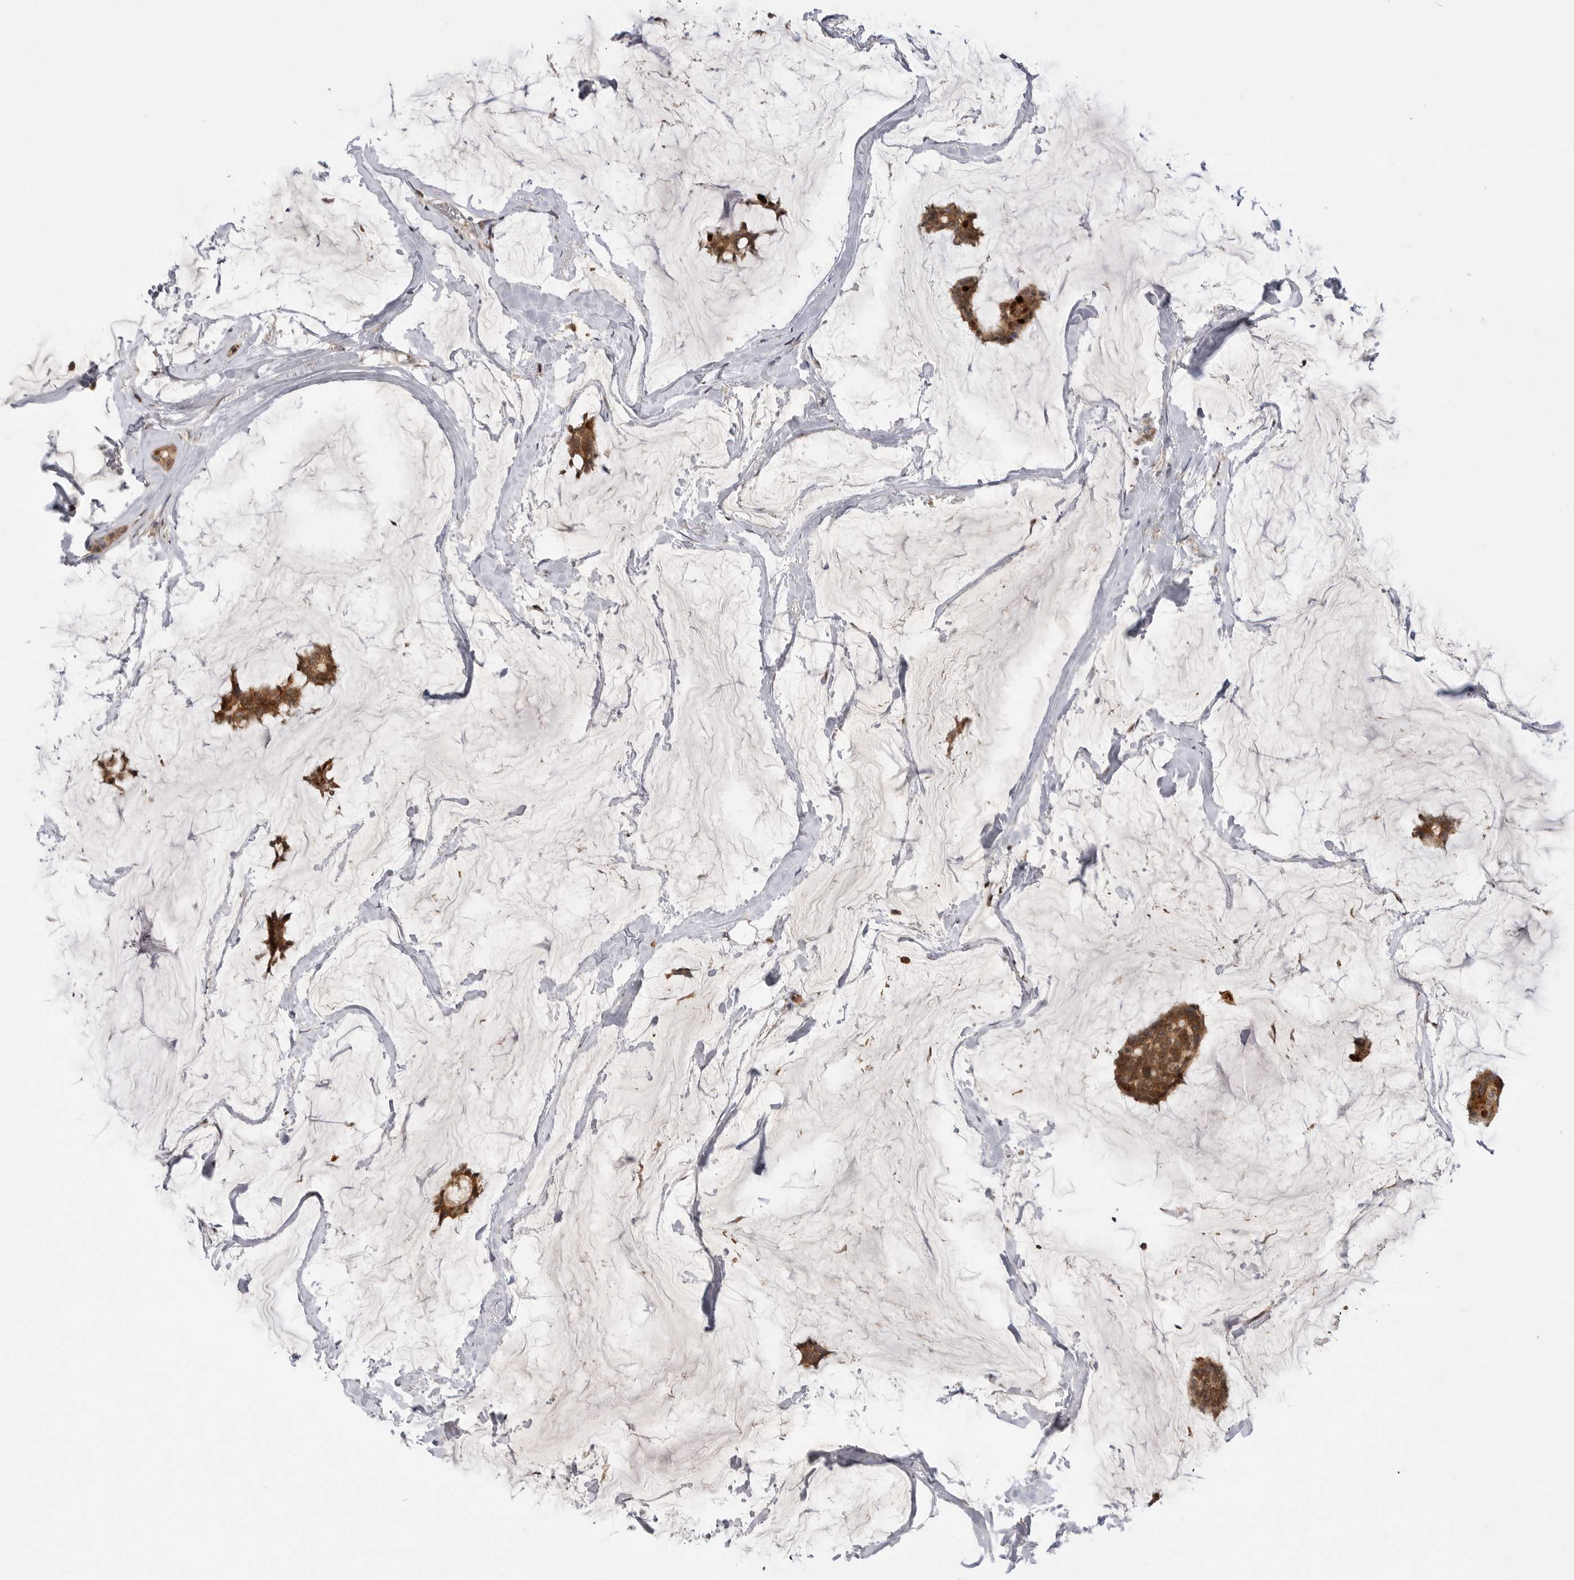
{"staining": {"intensity": "moderate", "quantity": ">75%", "location": "cytoplasmic/membranous,nuclear"}, "tissue": "breast cancer", "cell_type": "Tumor cells", "image_type": "cancer", "snomed": [{"axis": "morphology", "description": "Duct carcinoma"}, {"axis": "topography", "description": "Breast"}], "caption": "About >75% of tumor cells in breast cancer (infiltrating ductal carcinoma) show moderate cytoplasmic/membranous and nuclear protein staining as visualized by brown immunohistochemical staining.", "gene": "CSNK1G3", "patient": {"sex": "female", "age": 93}}